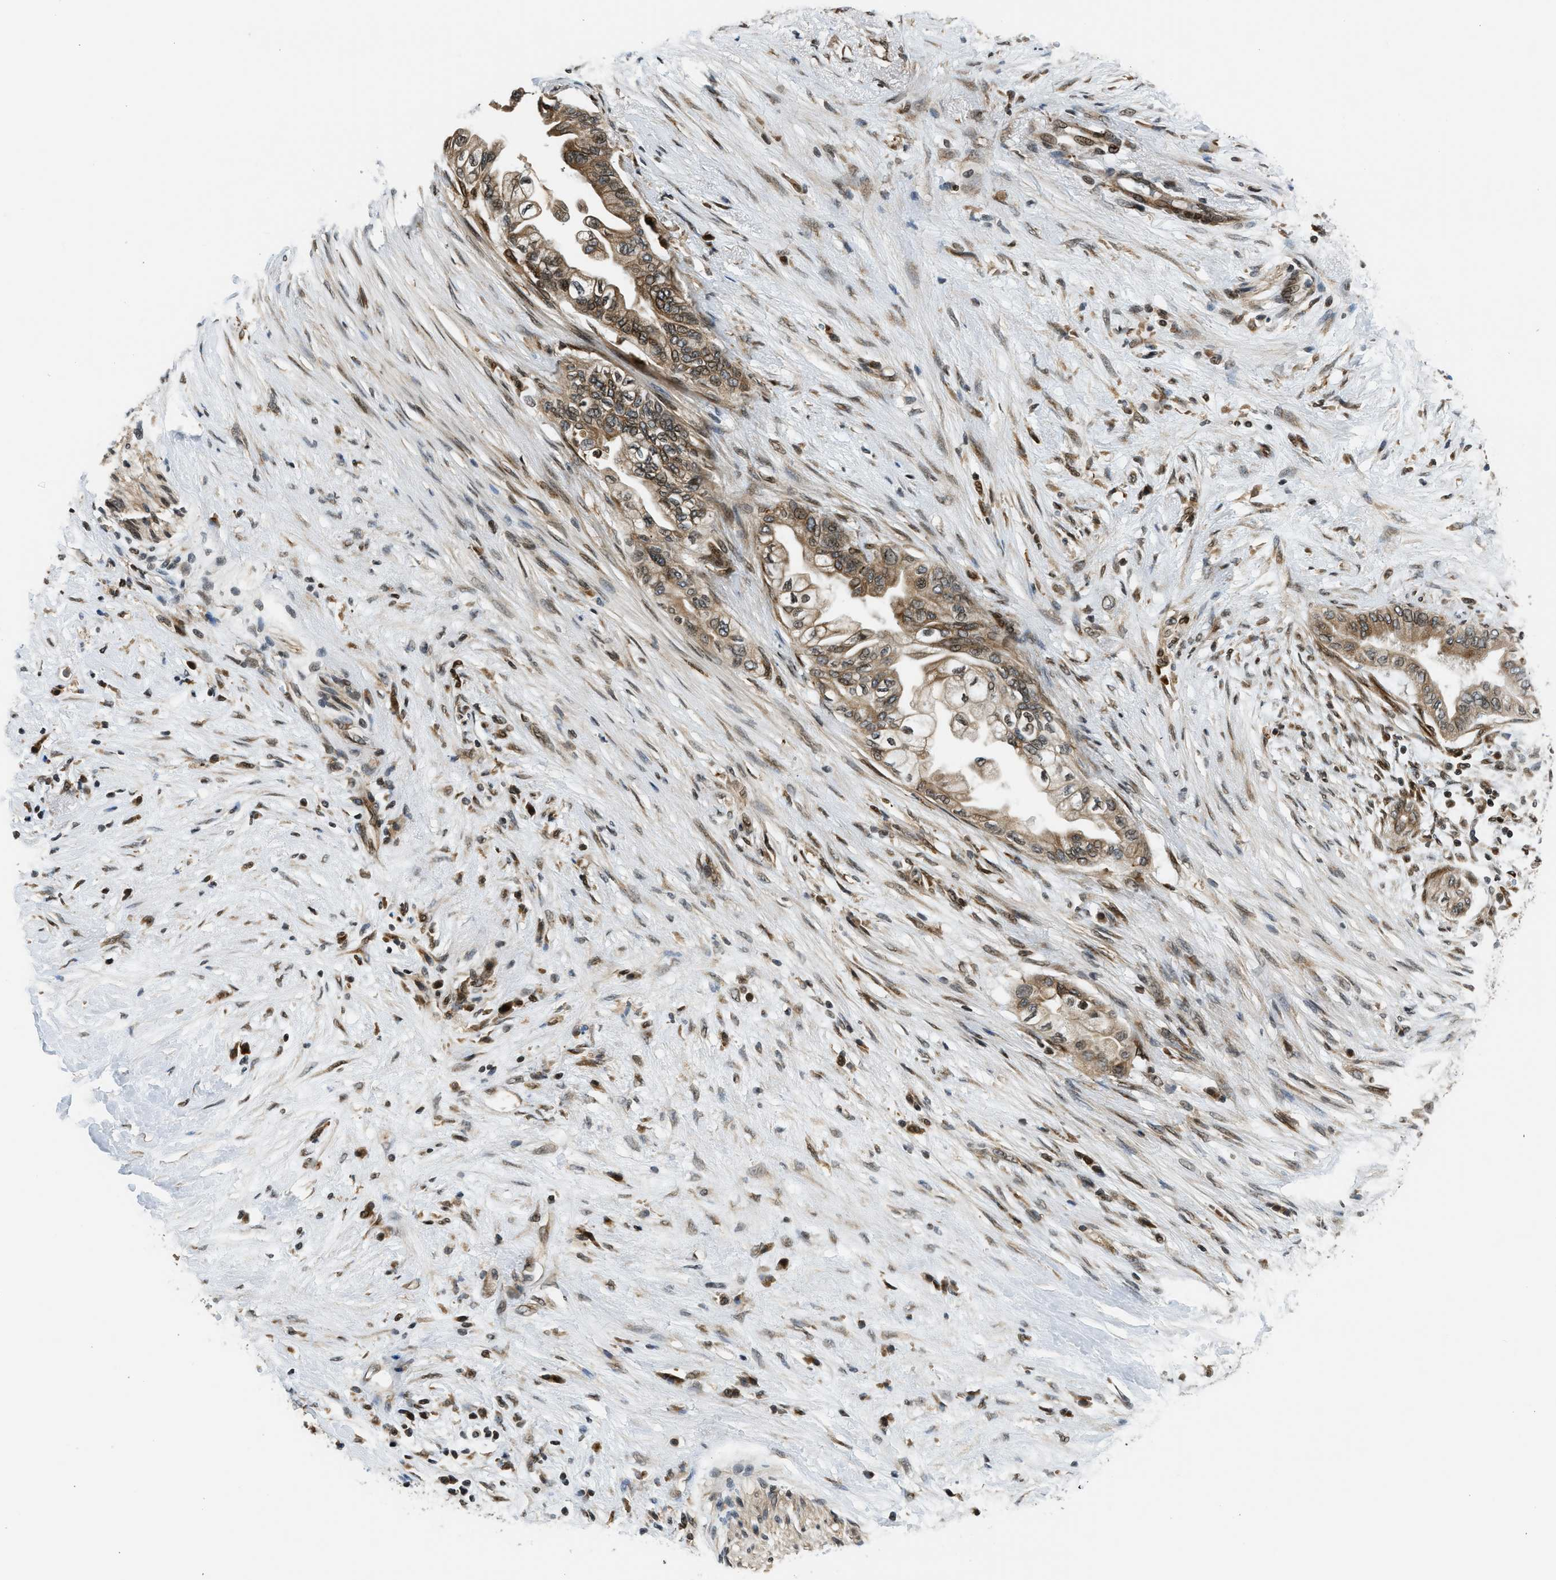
{"staining": {"intensity": "moderate", "quantity": "25%-75%", "location": "cytoplasmic/membranous"}, "tissue": "pancreatic cancer", "cell_type": "Tumor cells", "image_type": "cancer", "snomed": [{"axis": "morphology", "description": "Normal tissue, NOS"}, {"axis": "morphology", "description": "Adenocarcinoma, NOS"}, {"axis": "topography", "description": "Pancreas"}, {"axis": "topography", "description": "Duodenum"}], "caption": "Immunohistochemical staining of human pancreatic cancer (adenocarcinoma) exhibits medium levels of moderate cytoplasmic/membranous positivity in approximately 25%-75% of tumor cells.", "gene": "RETREG3", "patient": {"sex": "female", "age": 60}}